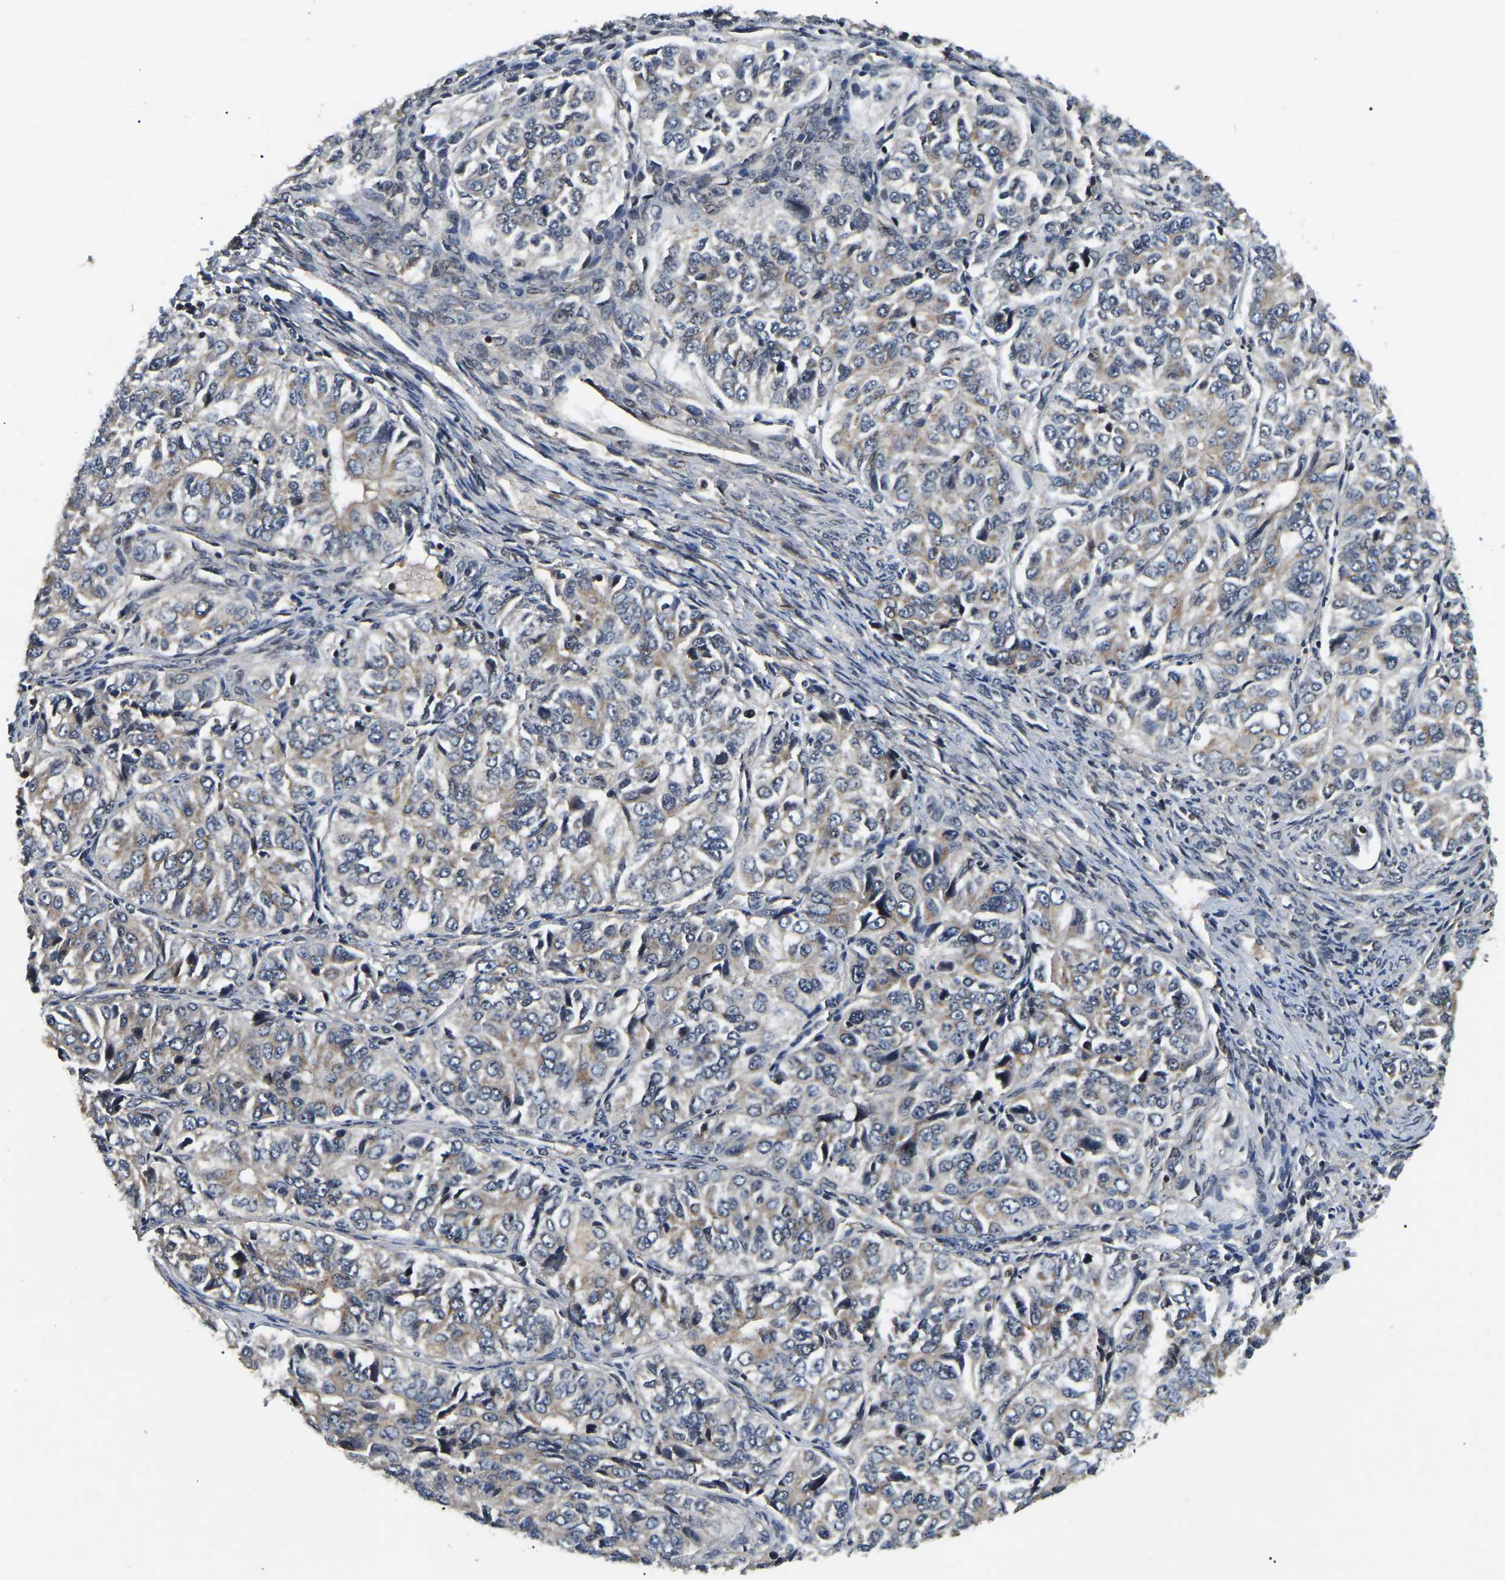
{"staining": {"intensity": "weak", "quantity": ">75%", "location": "cytoplasmic/membranous"}, "tissue": "ovarian cancer", "cell_type": "Tumor cells", "image_type": "cancer", "snomed": [{"axis": "morphology", "description": "Carcinoma, endometroid"}, {"axis": "topography", "description": "Ovary"}], "caption": "Protein staining of ovarian endometroid carcinoma tissue exhibits weak cytoplasmic/membranous positivity in approximately >75% of tumor cells. The staining is performed using DAB brown chromogen to label protein expression. The nuclei are counter-stained blue using hematoxylin.", "gene": "RBM28", "patient": {"sex": "female", "age": 51}}